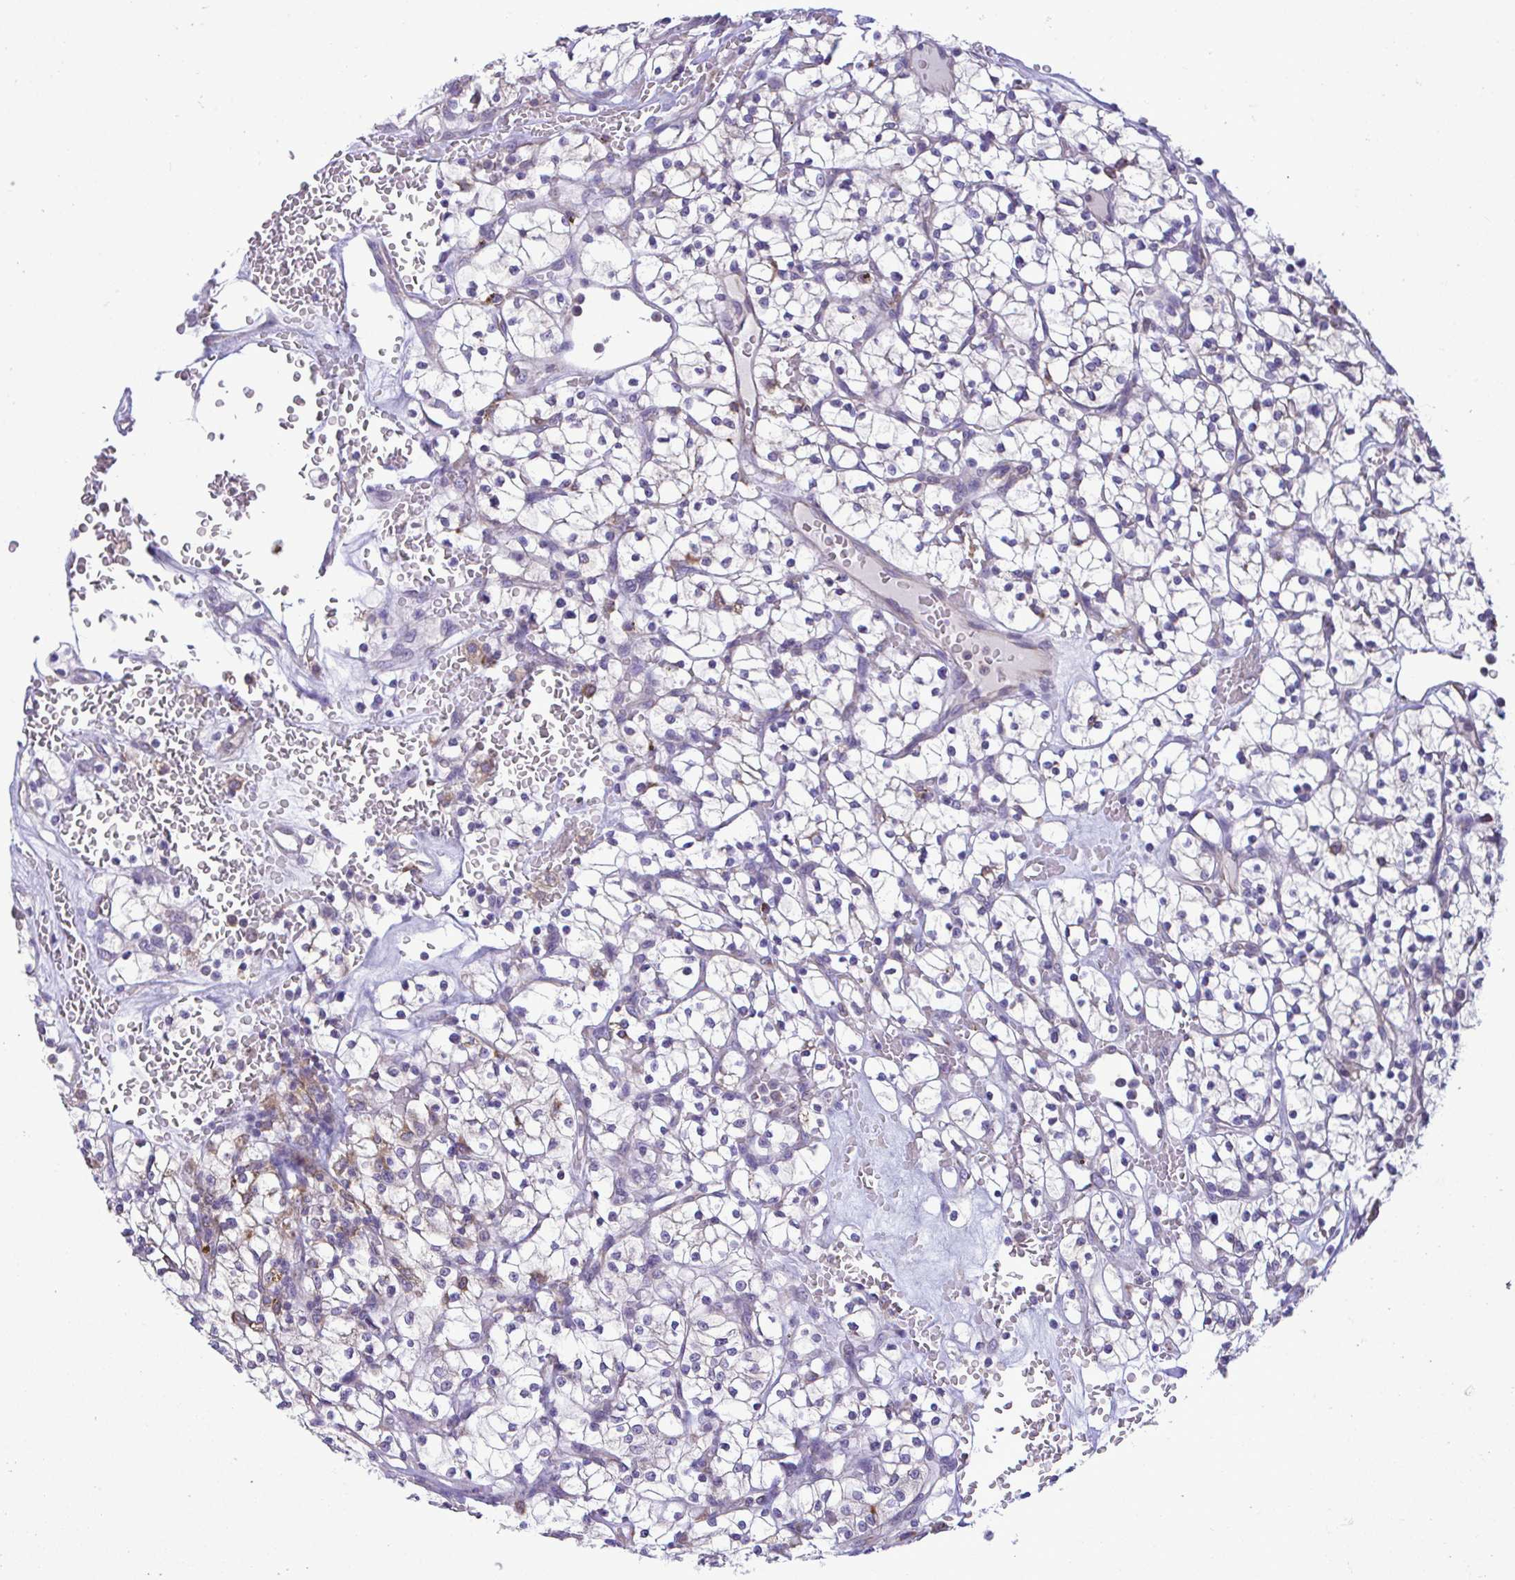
{"staining": {"intensity": "negative", "quantity": "none", "location": "none"}, "tissue": "renal cancer", "cell_type": "Tumor cells", "image_type": "cancer", "snomed": [{"axis": "morphology", "description": "Adenocarcinoma, NOS"}, {"axis": "topography", "description": "Kidney"}], "caption": "Protein analysis of renal adenocarcinoma shows no significant expression in tumor cells.", "gene": "PIGK", "patient": {"sex": "female", "age": 64}}